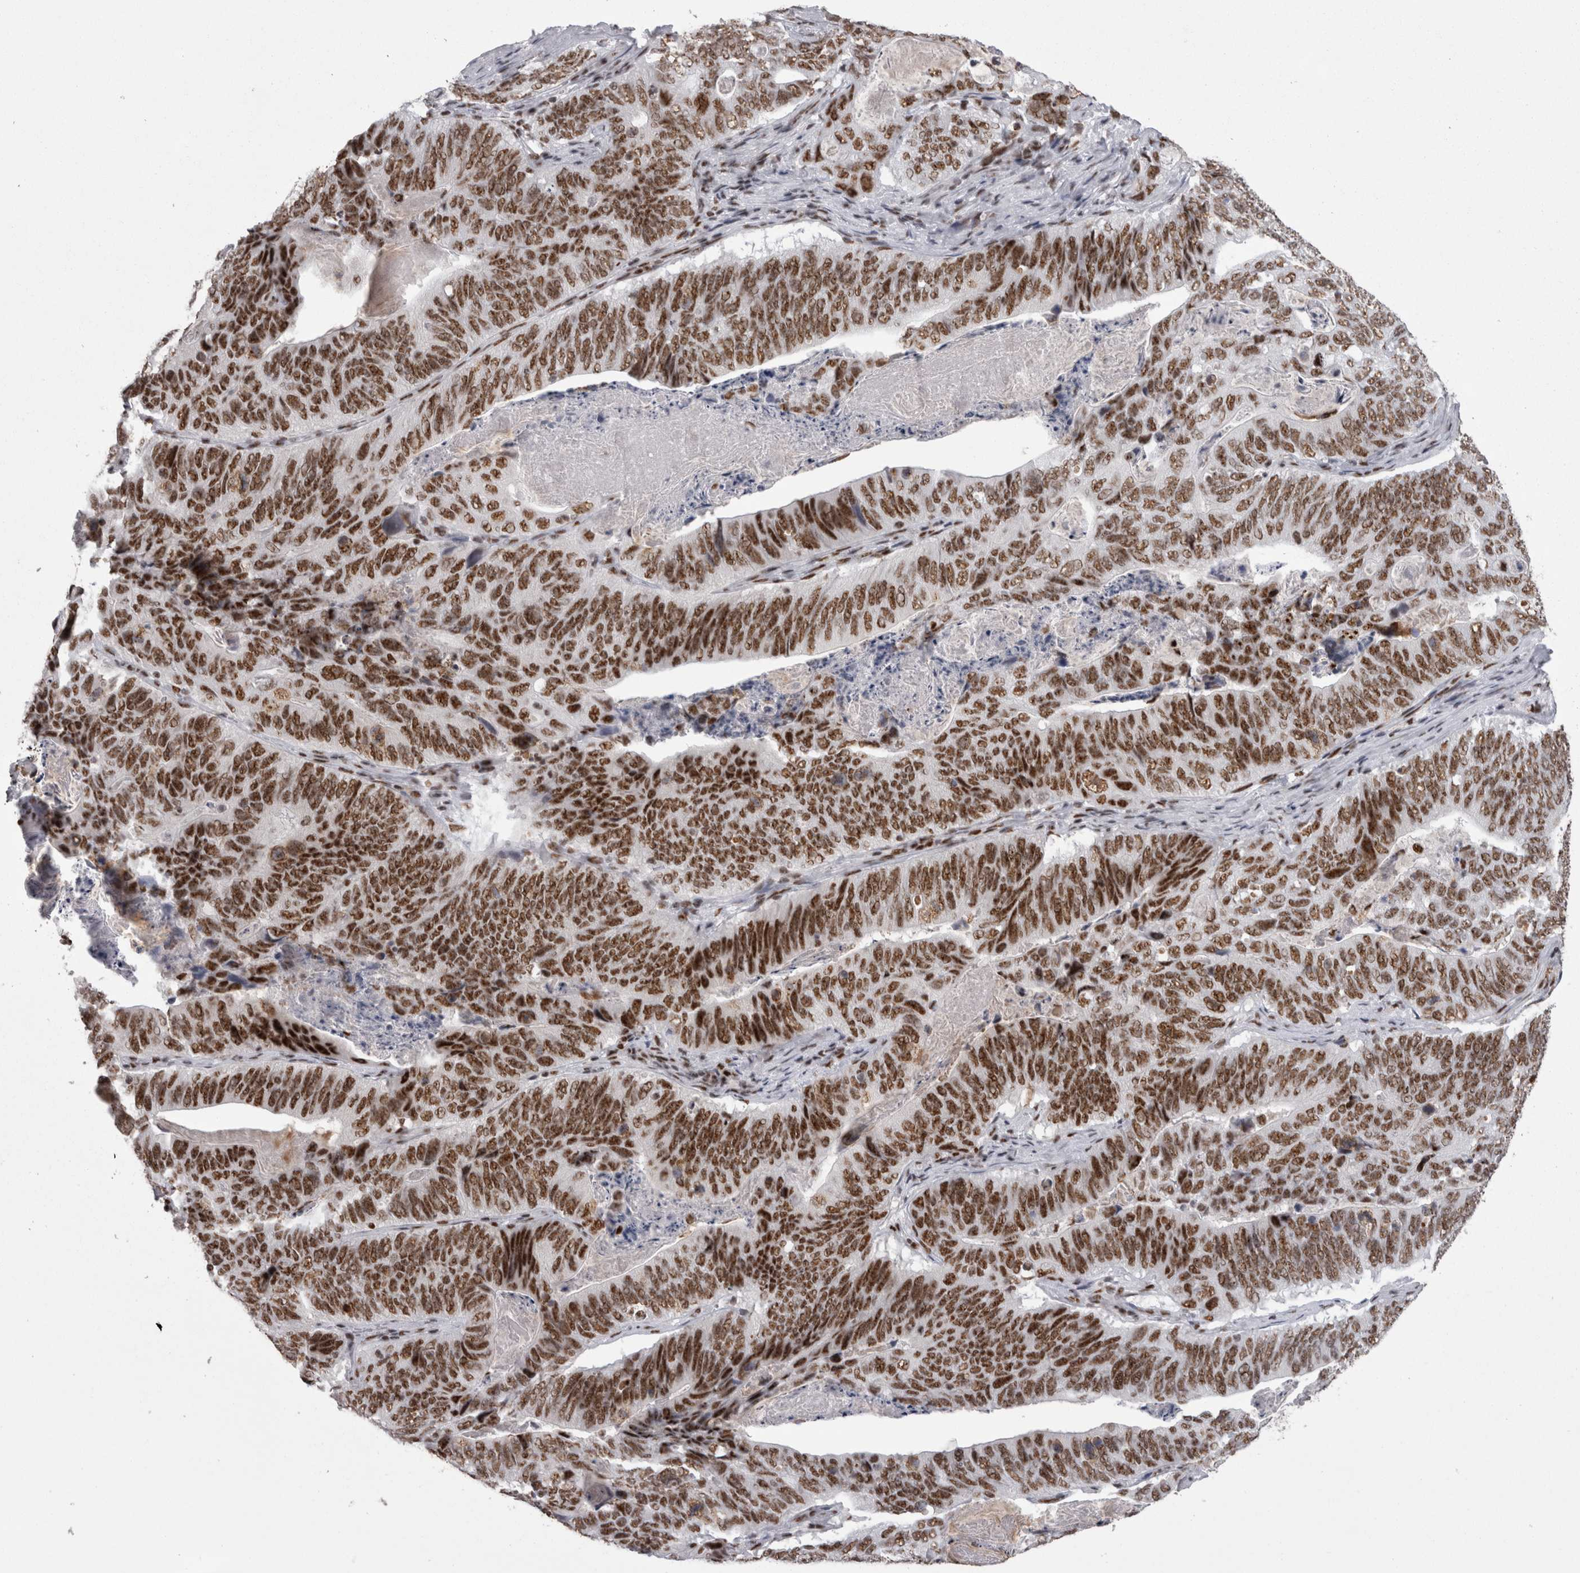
{"staining": {"intensity": "moderate", "quantity": ">75%", "location": "nuclear"}, "tissue": "stomach cancer", "cell_type": "Tumor cells", "image_type": "cancer", "snomed": [{"axis": "morphology", "description": "Normal tissue, NOS"}, {"axis": "morphology", "description": "Adenocarcinoma, NOS"}, {"axis": "topography", "description": "Stomach"}], "caption": "Immunohistochemical staining of human stomach cancer shows moderate nuclear protein positivity in approximately >75% of tumor cells.", "gene": "SNRNP40", "patient": {"sex": "female", "age": 89}}